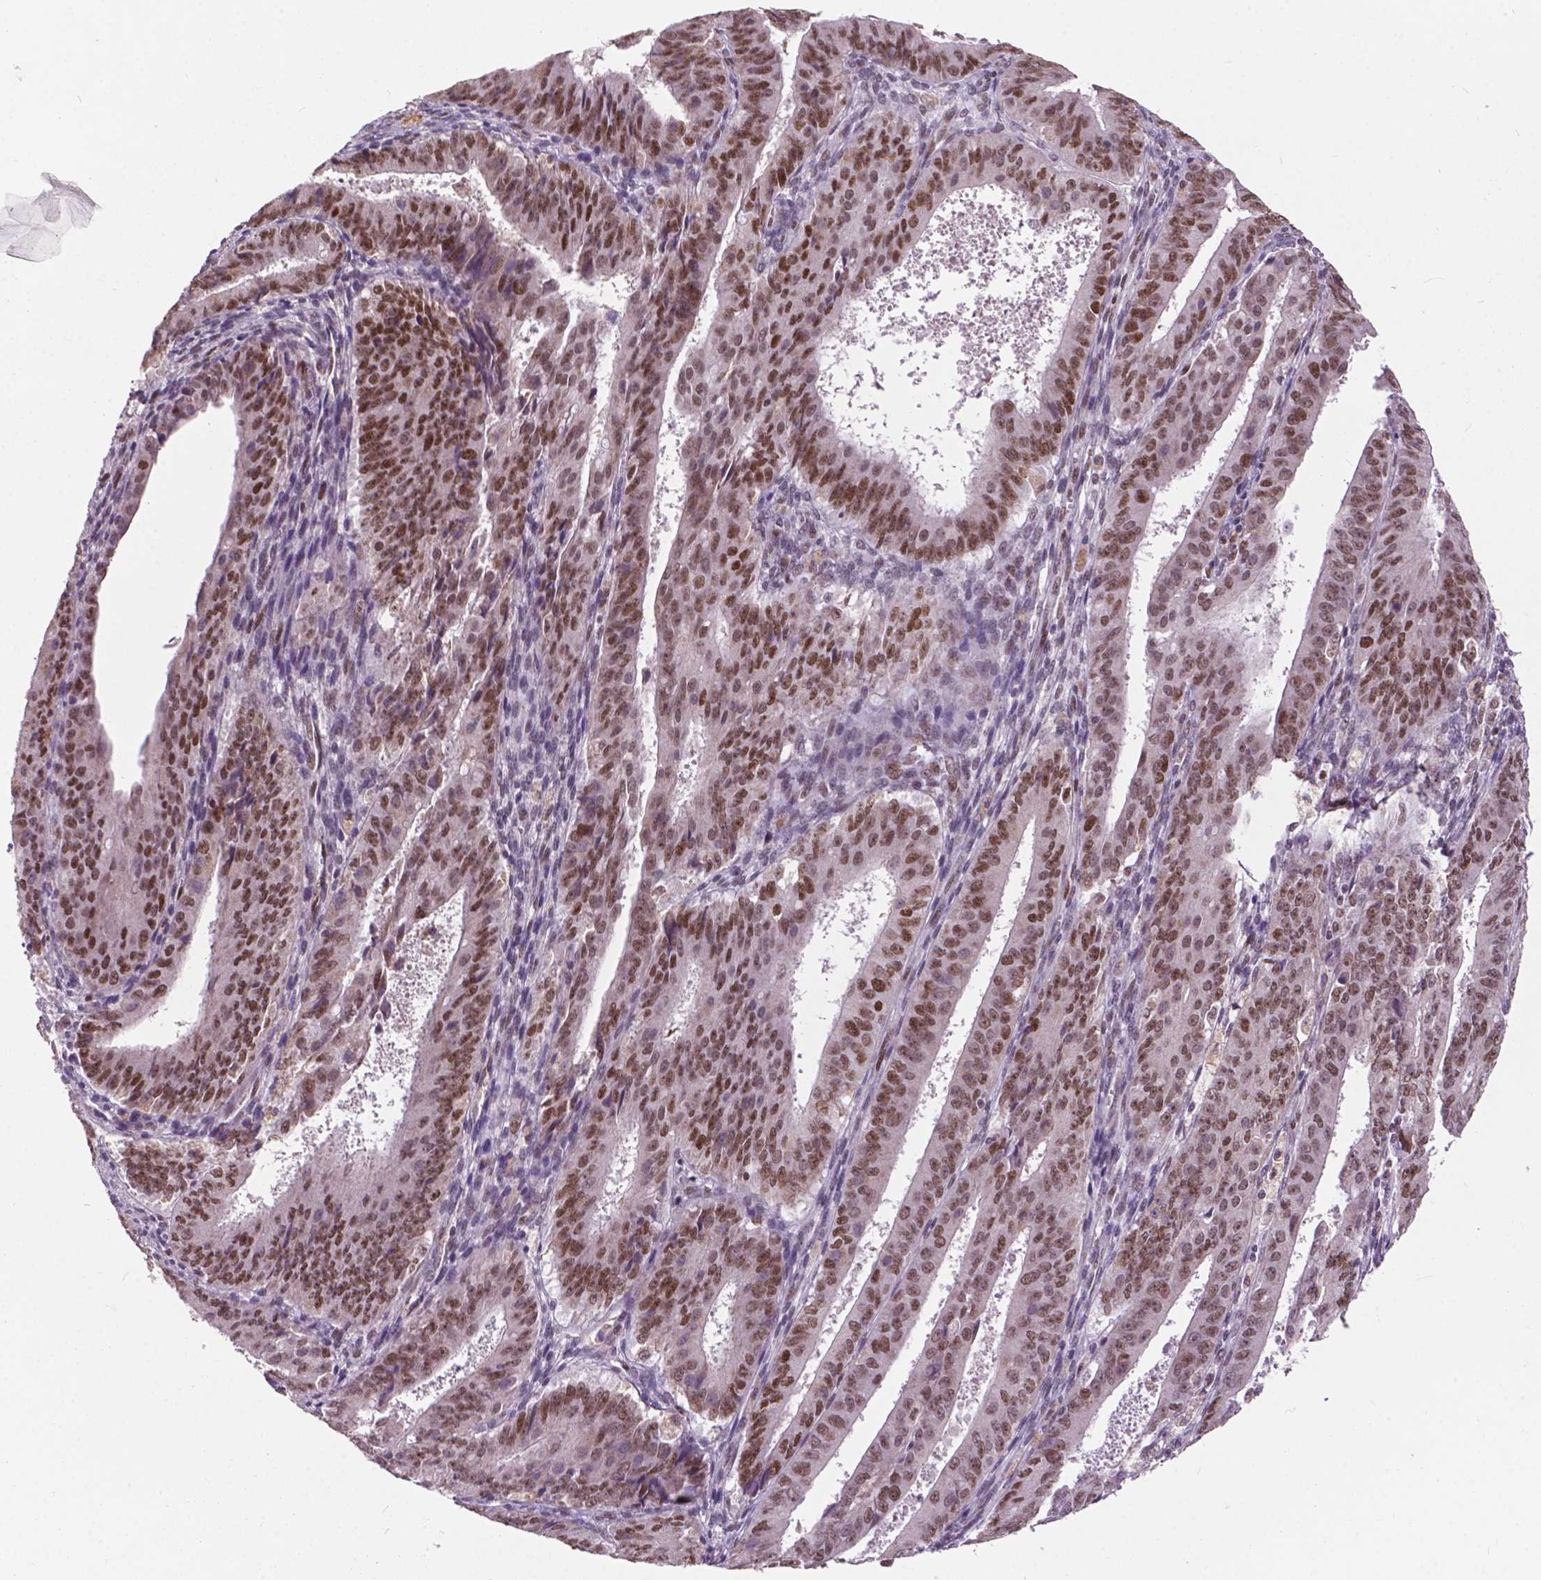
{"staining": {"intensity": "moderate", "quantity": ">75%", "location": "nuclear"}, "tissue": "ovarian cancer", "cell_type": "Tumor cells", "image_type": "cancer", "snomed": [{"axis": "morphology", "description": "Carcinoma, endometroid"}, {"axis": "topography", "description": "Ovary"}], "caption": "A histopathology image of ovarian cancer (endometroid carcinoma) stained for a protein shows moderate nuclear brown staining in tumor cells.", "gene": "MSH2", "patient": {"sex": "female", "age": 42}}